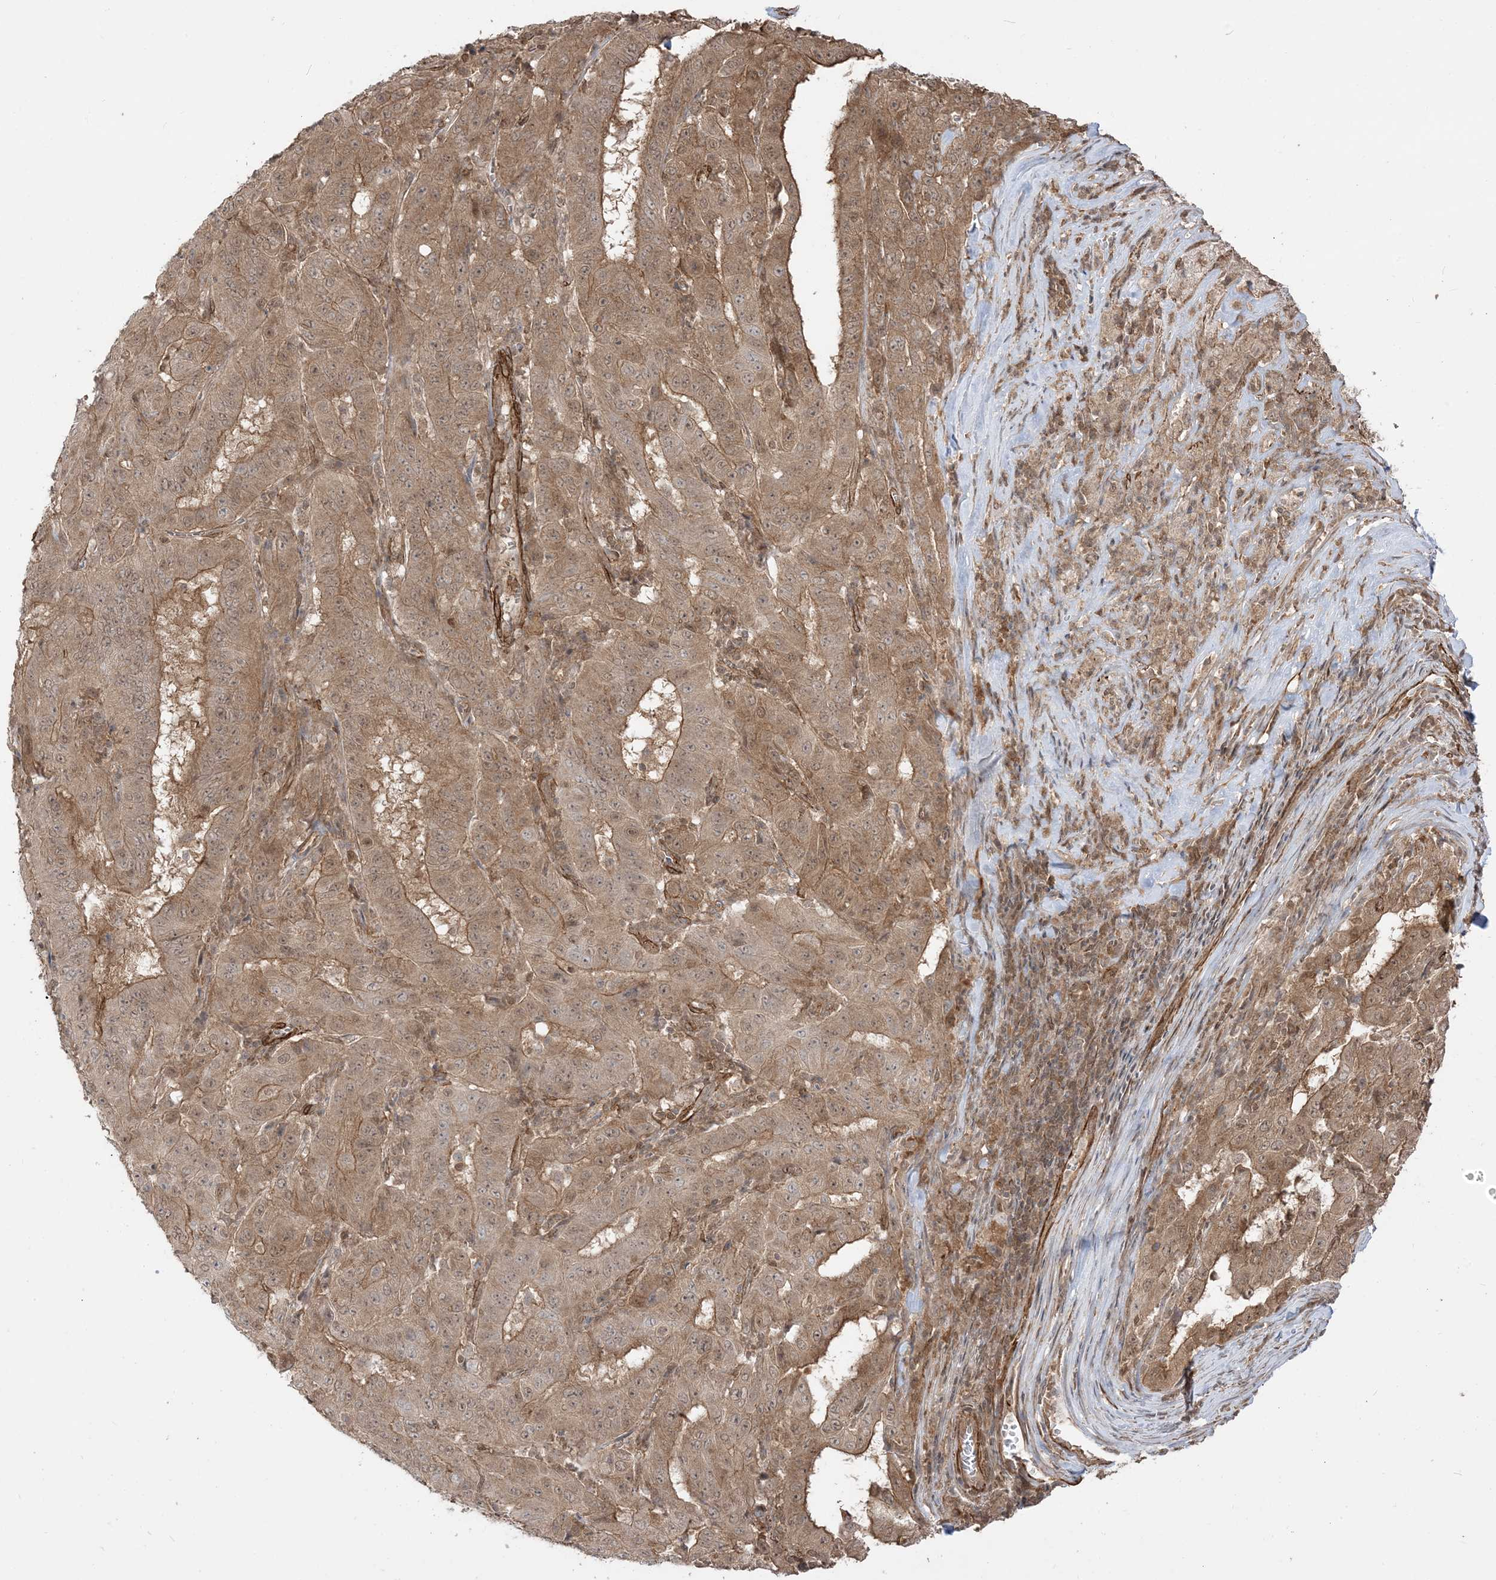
{"staining": {"intensity": "moderate", "quantity": ">75%", "location": "cytoplasmic/membranous"}, "tissue": "pancreatic cancer", "cell_type": "Tumor cells", "image_type": "cancer", "snomed": [{"axis": "morphology", "description": "Adenocarcinoma, NOS"}, {"axis": "topography", "description": "Pancreas"}], "caption": "A histopathology image of human pancreatic adenocarcinoma stained for a protein displays moderate cytoplasmic/membranous brown staining in tumor cells. Nuclei are stained in blue.", "gene": "TBCC", "patient": {"sex": "male", "age": 63}}